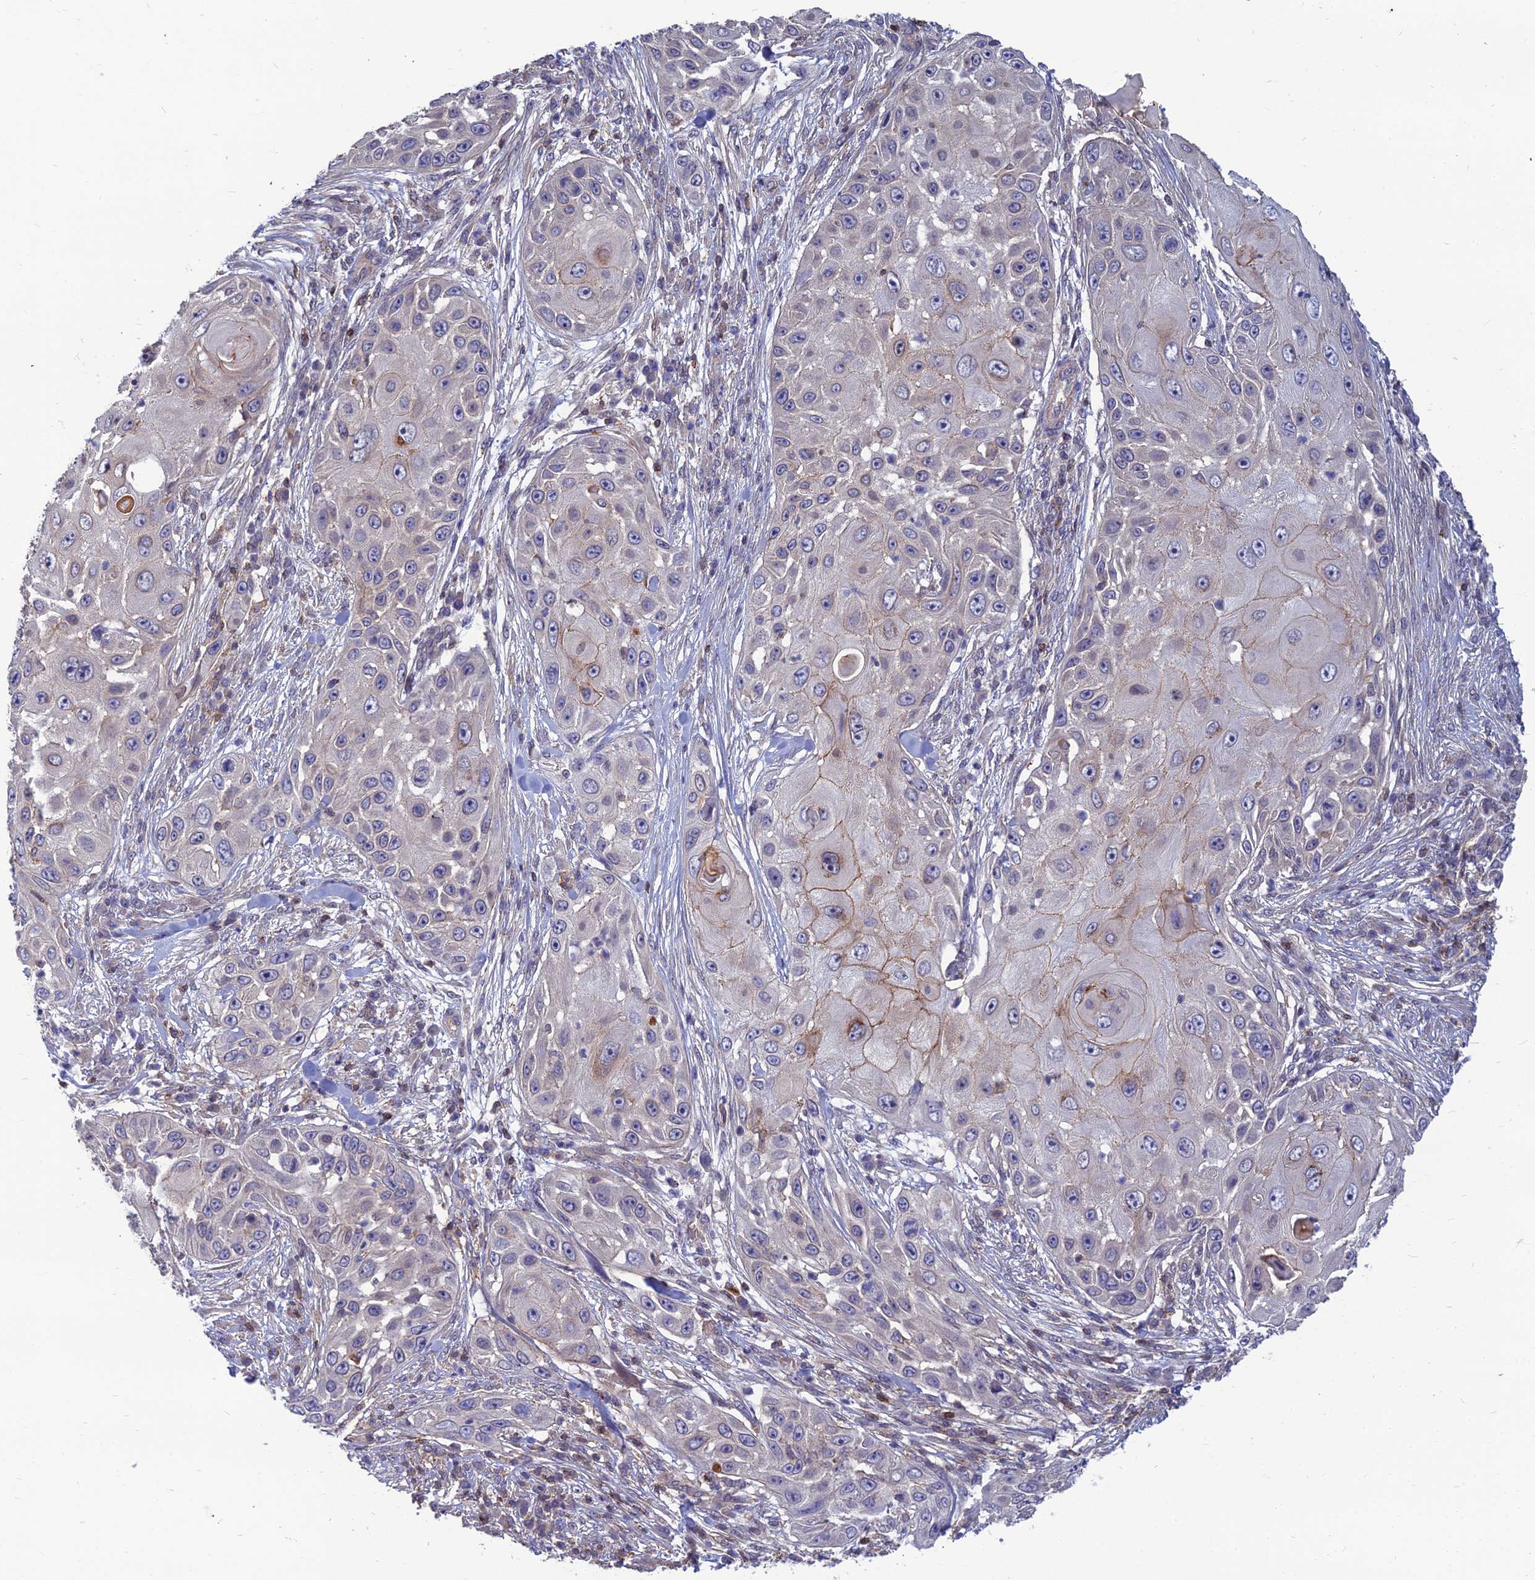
{"staining": {"intensity": "moderate", "quantity": "<25%", "location": "cytoplasmic/membranous"}, "tissue": "skin cancer", "cell_type": "Tumor cells", "image_type": "cancer", "snomed": [{"axis": "morphology", "description": "Squamous cell carcinoma, NOS"}, {"axis": "topography", "description": "Skin"}], "caption": "Immunohistochemical staining of squamous cell carcinoma (skin) demonstrates moderate cytoplasmic/membranous protein staining in approximately <25% of tumor cells. Nuclei are stained in blue.", "gene": "OPA3", "patient": {"sex": "female", "age": 44}}